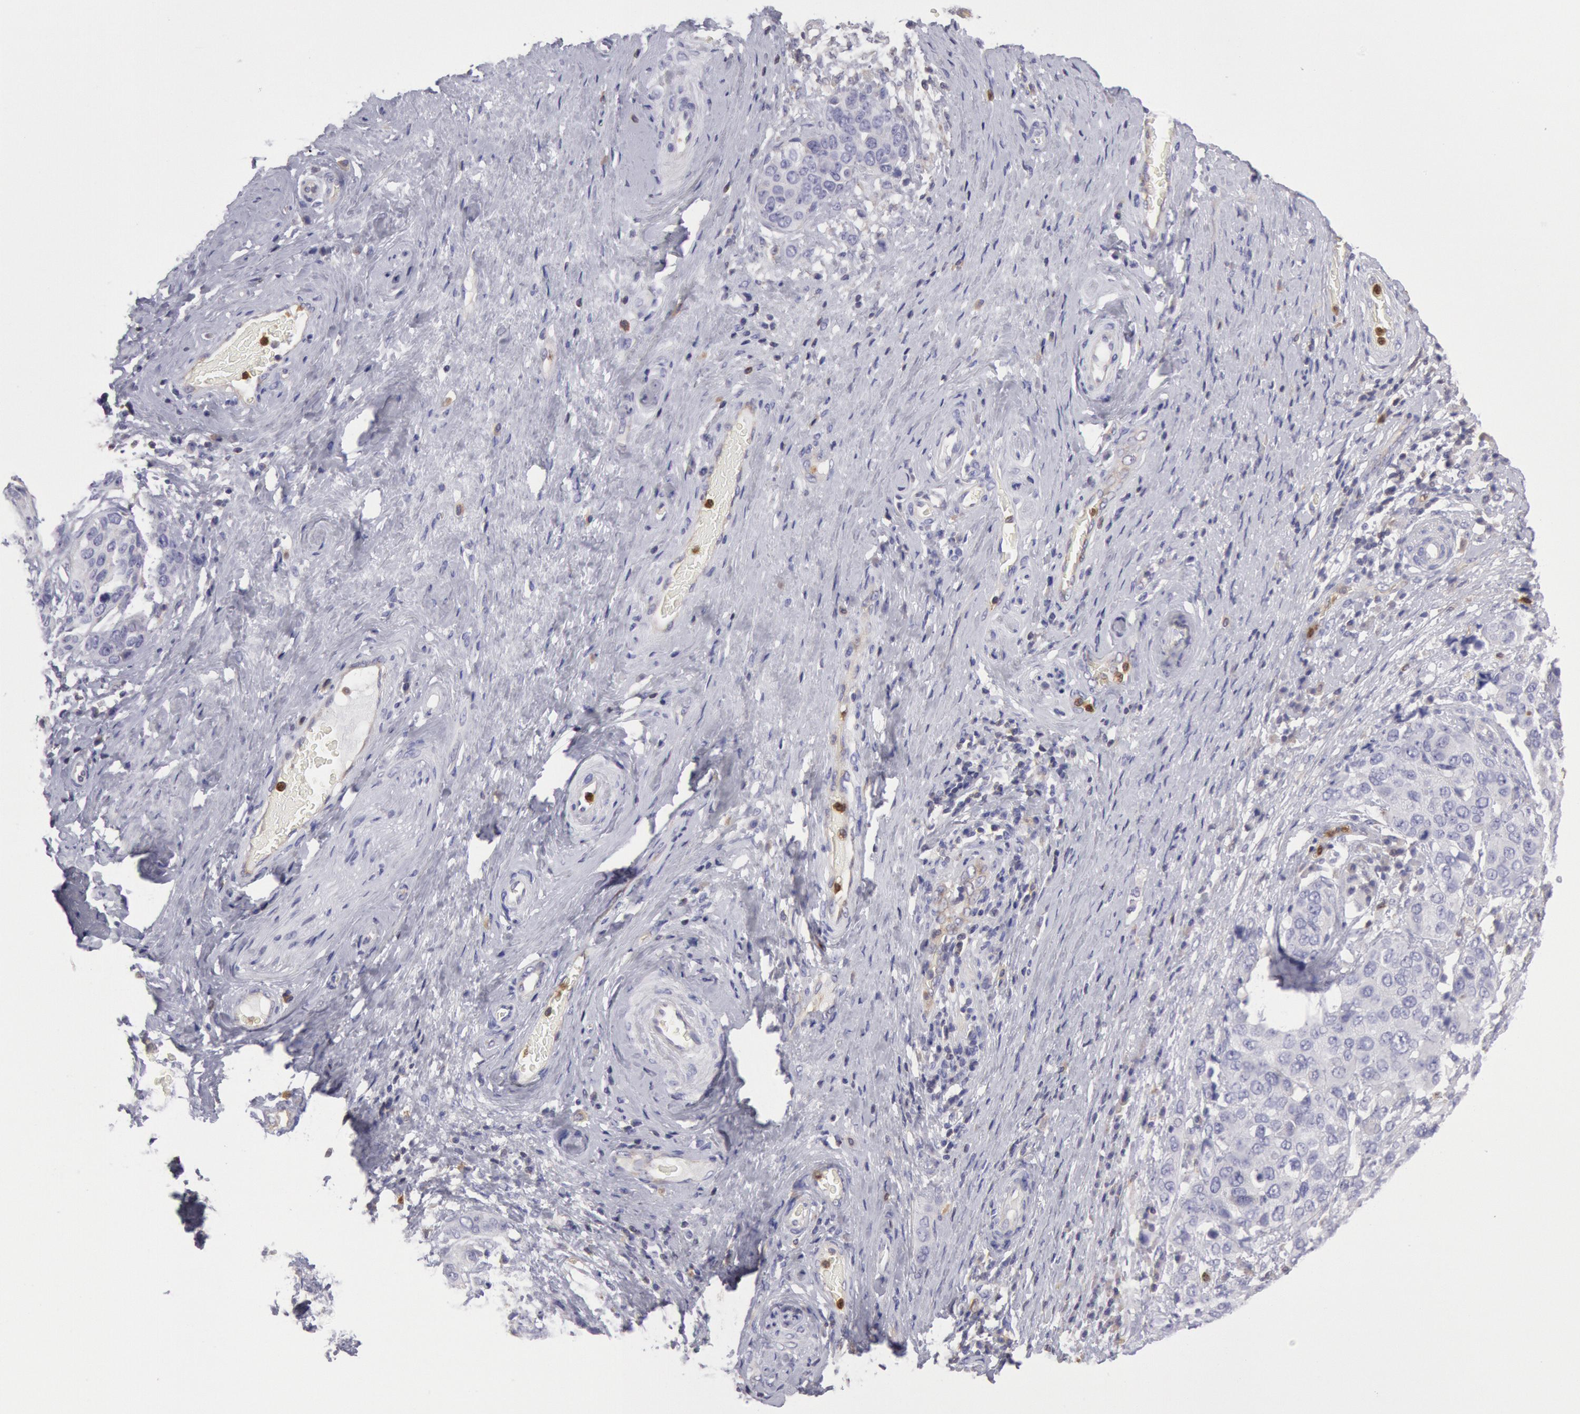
{"staining": {"intensity": "negative", "quantity": "none", "location": "none"}, "tissue": "cervical cancer", "cell_type": "Tumor cells", "image_type": "cancer", "snomed": [{"axis": "morphology", "description": "Squamous cell carcinoma, NOS"}, {"axis": "topography", "description": "Cervix"}], "caption": "An image of squamous cell carcinoma (cervical) stained for a protein demonstrates no brown staining in tumor cells.", "gene": "RAB27A", "patient": {"sex": "female", "age": 54}}